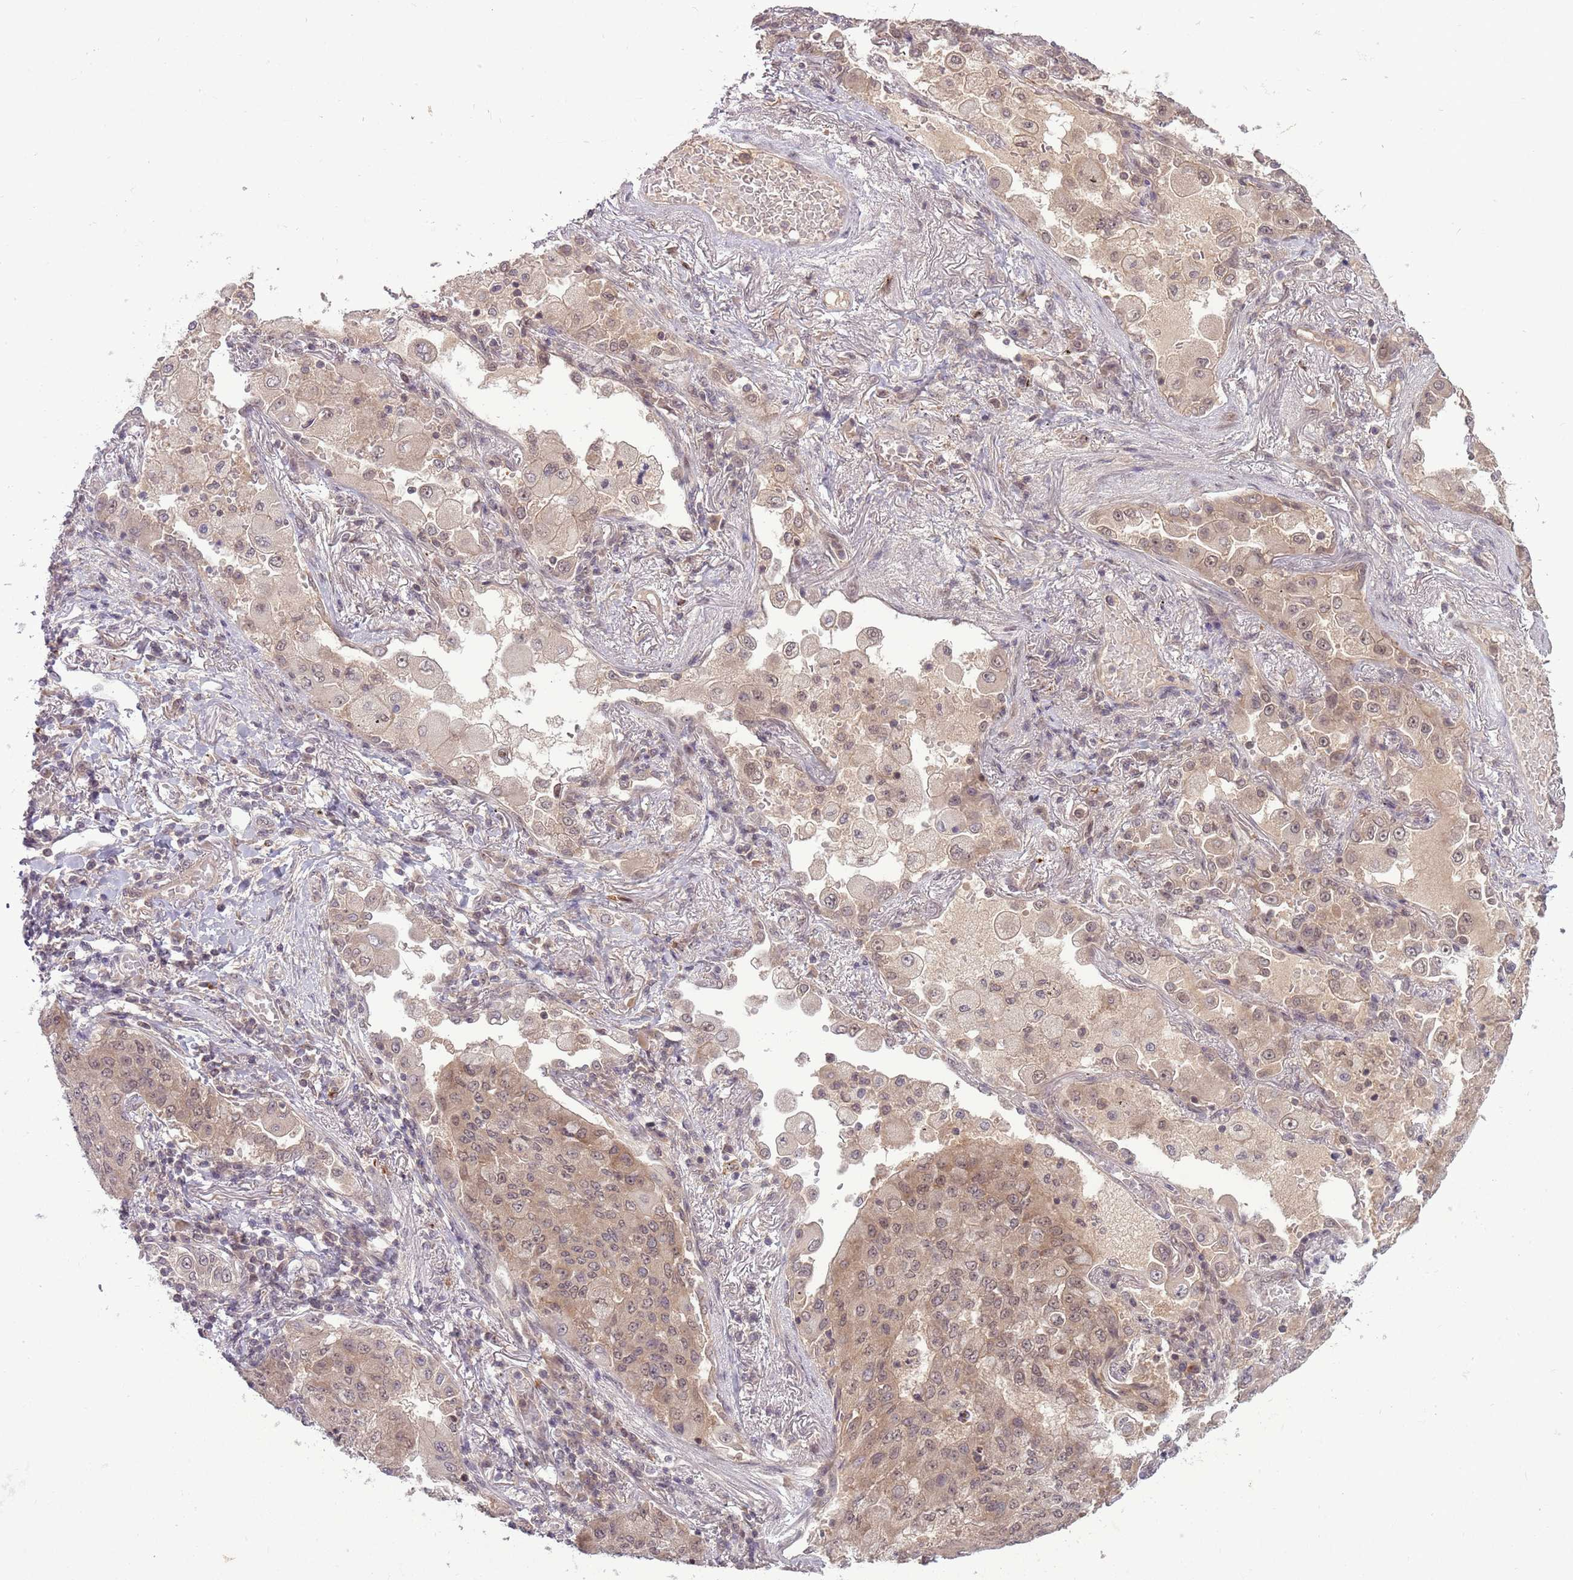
{"staining": {"intensity": "weak", "quantity": ">75%", "location": "cytoplasmic/membranous"}, "tissue": "lung cancer", "cell_type": "Tumor cells", "image_type": "cancer", "snomed": [{"axis": "morphology", "description": "Squamous cell carcinoma, NOS"}, {"axis": "topography", "description": "Lung"}], "caption": "Protein expression analysis of lung squamous cell carcinoma reveals weak cytoplasmic/membranous expression in approximately >75% of tumor cells.", "gene": "ADAMTS3", "patient": {"sex": "male", "age": 74}}